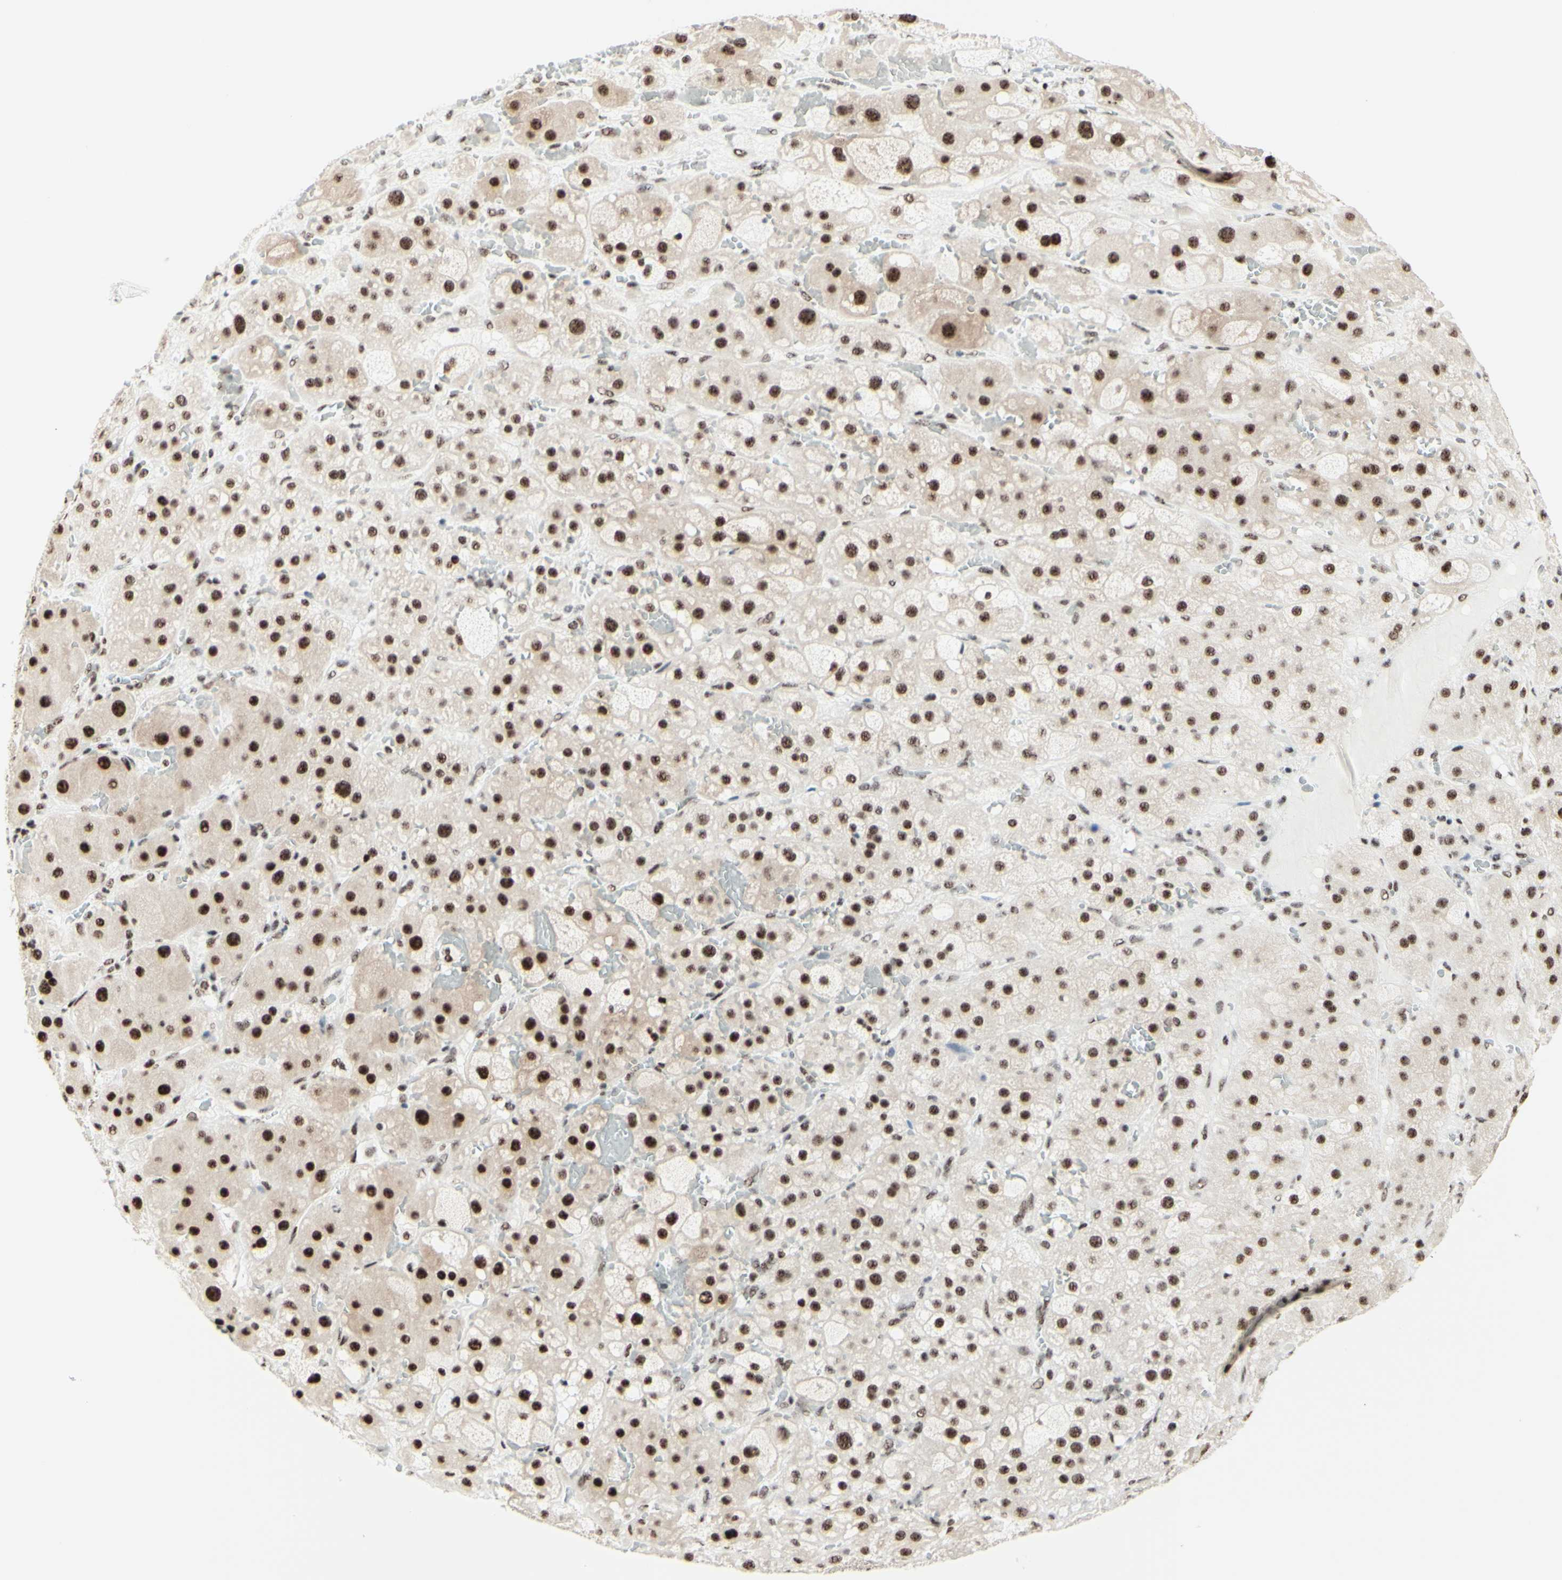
{"staining": {"intensity": "strong", "quantity": ">75%", "location": "nuclear"}, "tissue": "adrenal gland", "cell_type": "Glandular cells", "image_type": "normal", "snomed": [{"axis": "morphology", "description": "Normal tissue, NOS"}, {"axis": "topography", "description": "Adrenal gland"}], "caption": "Glandular cells display high levels of strong nuclear positivity in approximately >75% of cells in benign adrenal gland.", "gene": "WTAP", "patient": {"sex": "female", "age": 47}}